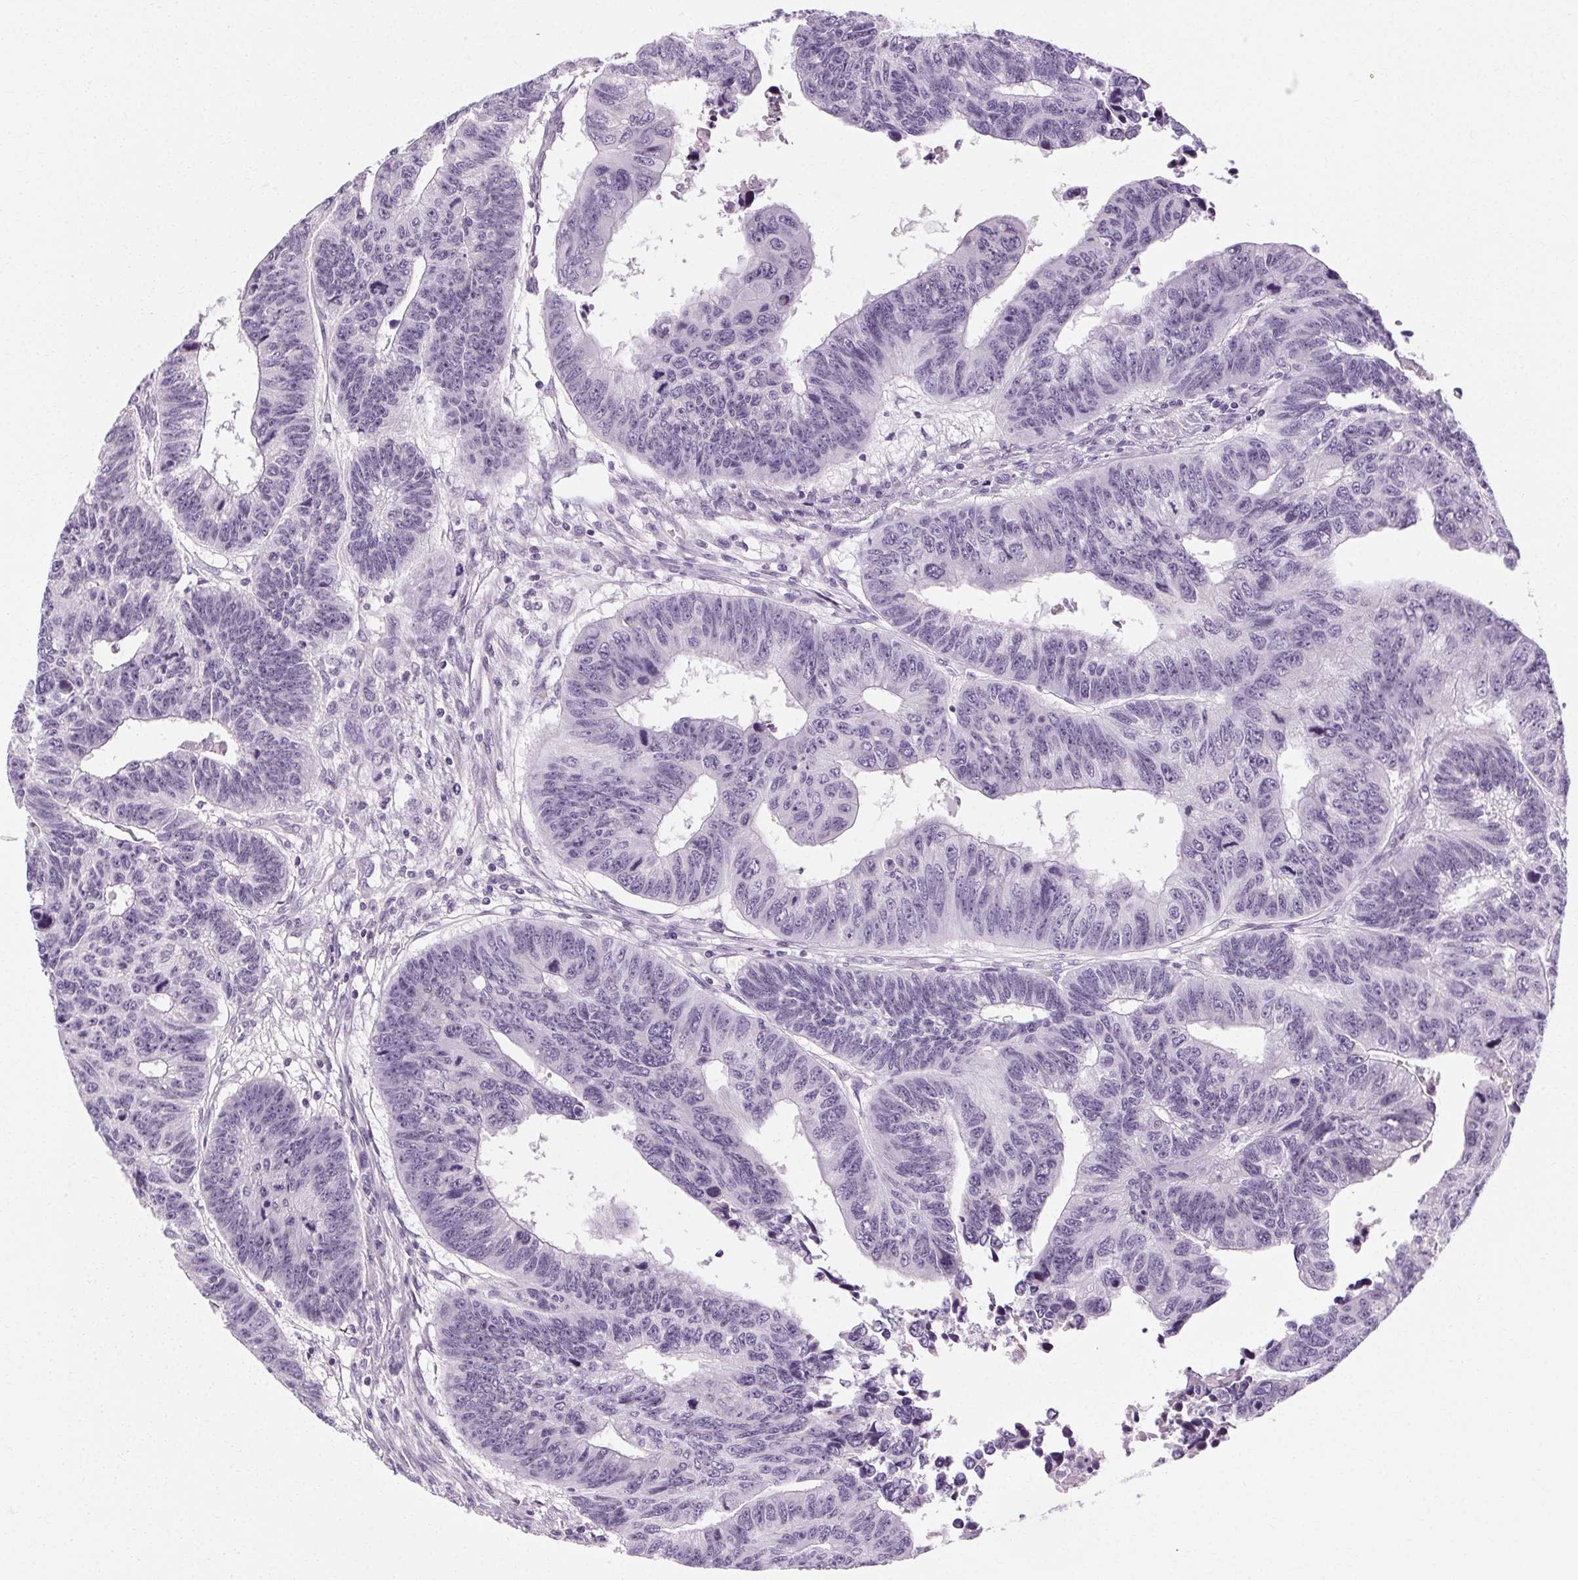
{"staining": {"intensity": "negative", "quantity": "none", "location": "none"}, "tissue": "colorectal cancer", "cell_type": "Tumor cells", "image_type": "cancer", "snomed": [{"axis": "morphology", "description": "Adenocarcinoma, NOS"}, {"axis": "topography", "description": "Rectum"}], "caption": "Immunohistochemistry of human colorectal cancer (adenocarcinoma) displays no positivity in tumor cells.", "gene": "POMC", "patient": {"sex": "female", "age": 85}}